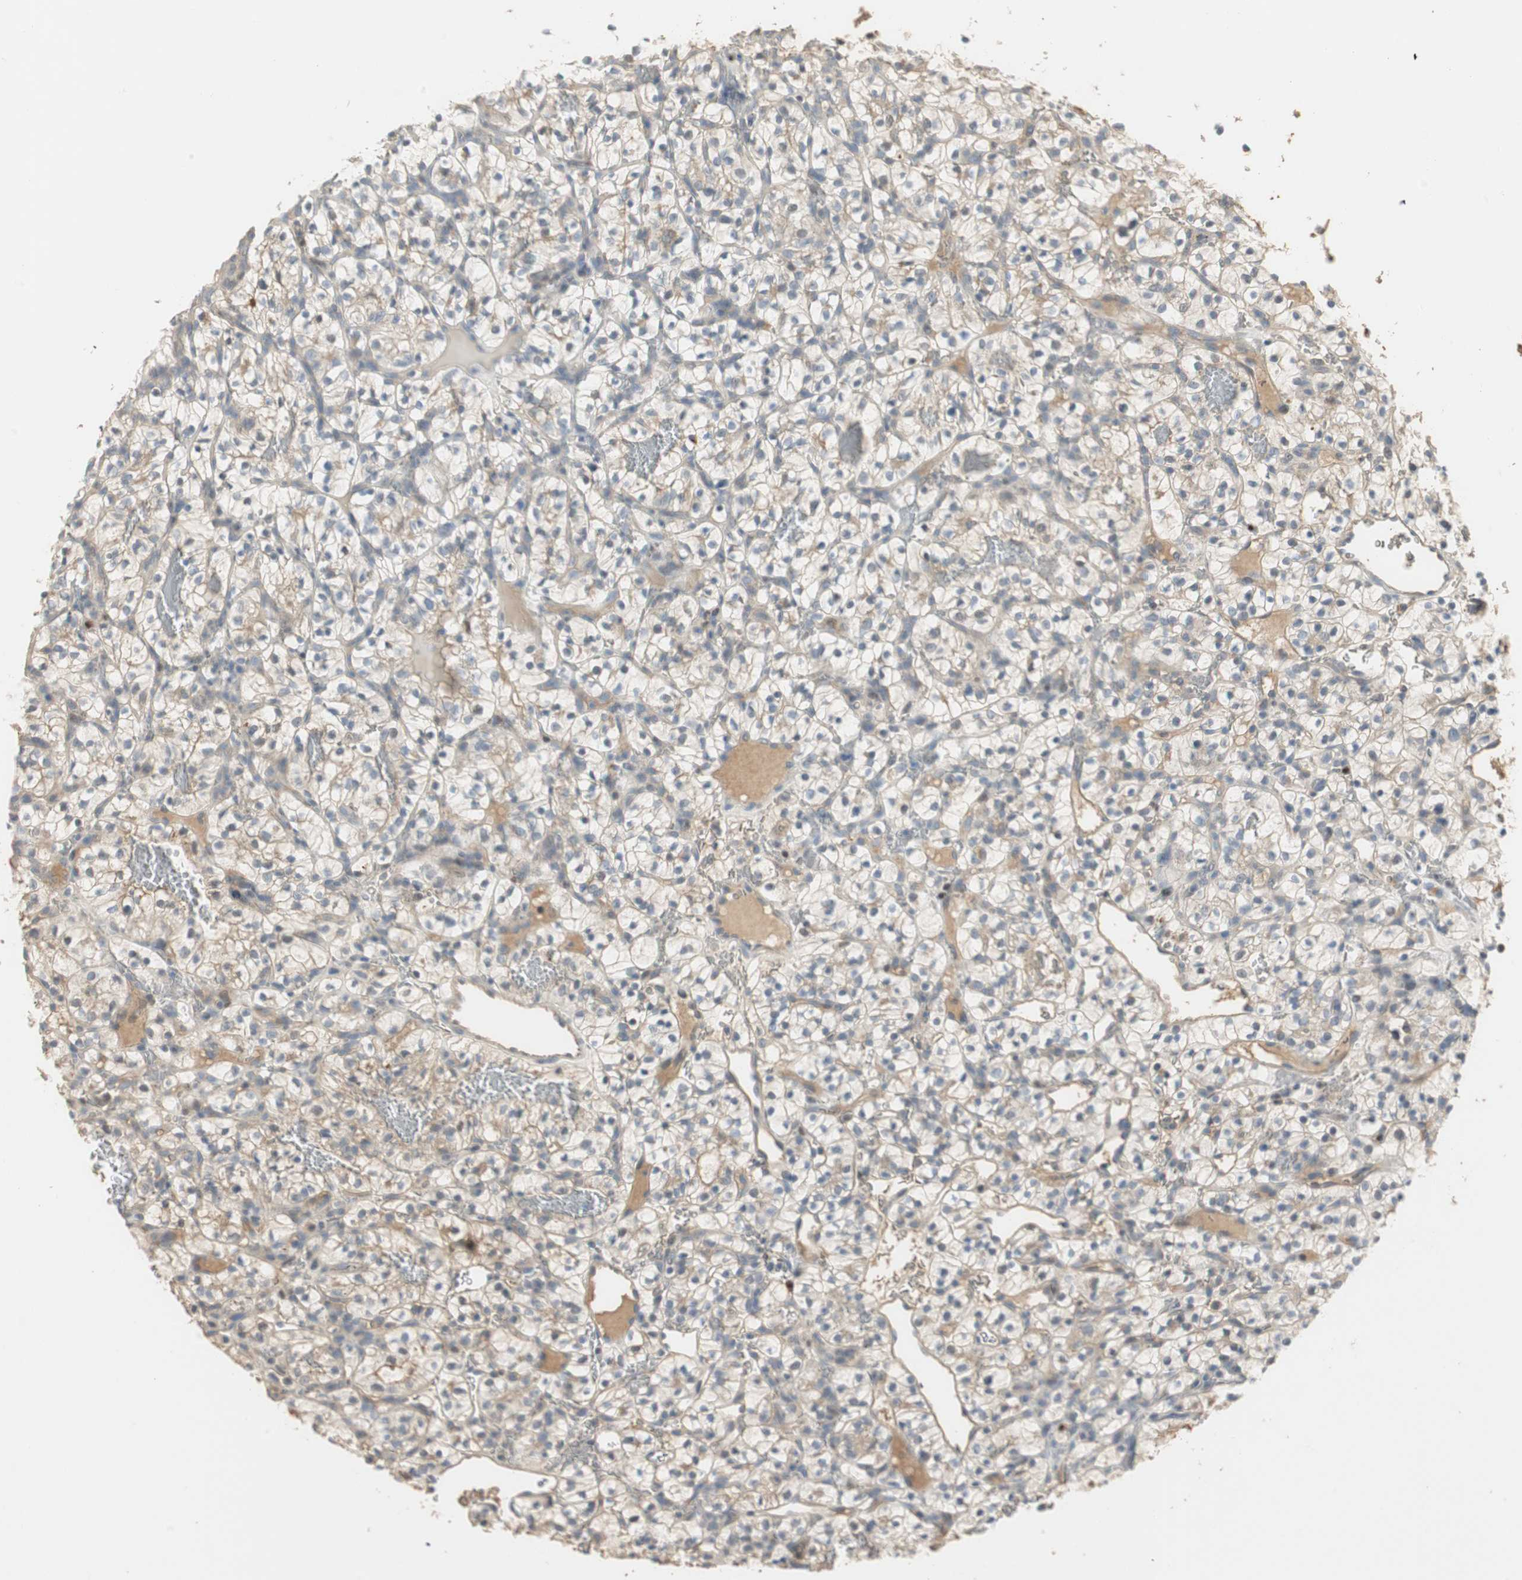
{"staining": {"intensity": "weak", "quantity": "<25%", "location": "cytoplasmic/membranous"}, "tissue": "renal cancer", "cell_type": "Tumor cells", "image_type": "cancer", "snomed": [{"axis": "morphology", "description": "Adenocarcinoma, NOS"}, {"axis": "topography", "description": "Kidney"}], "caption": "There is no significant staining in tumor cells of renal adenocarcinoma.", "gene": "RUNX2", "patient": {"sex": "female", "age": 57}}